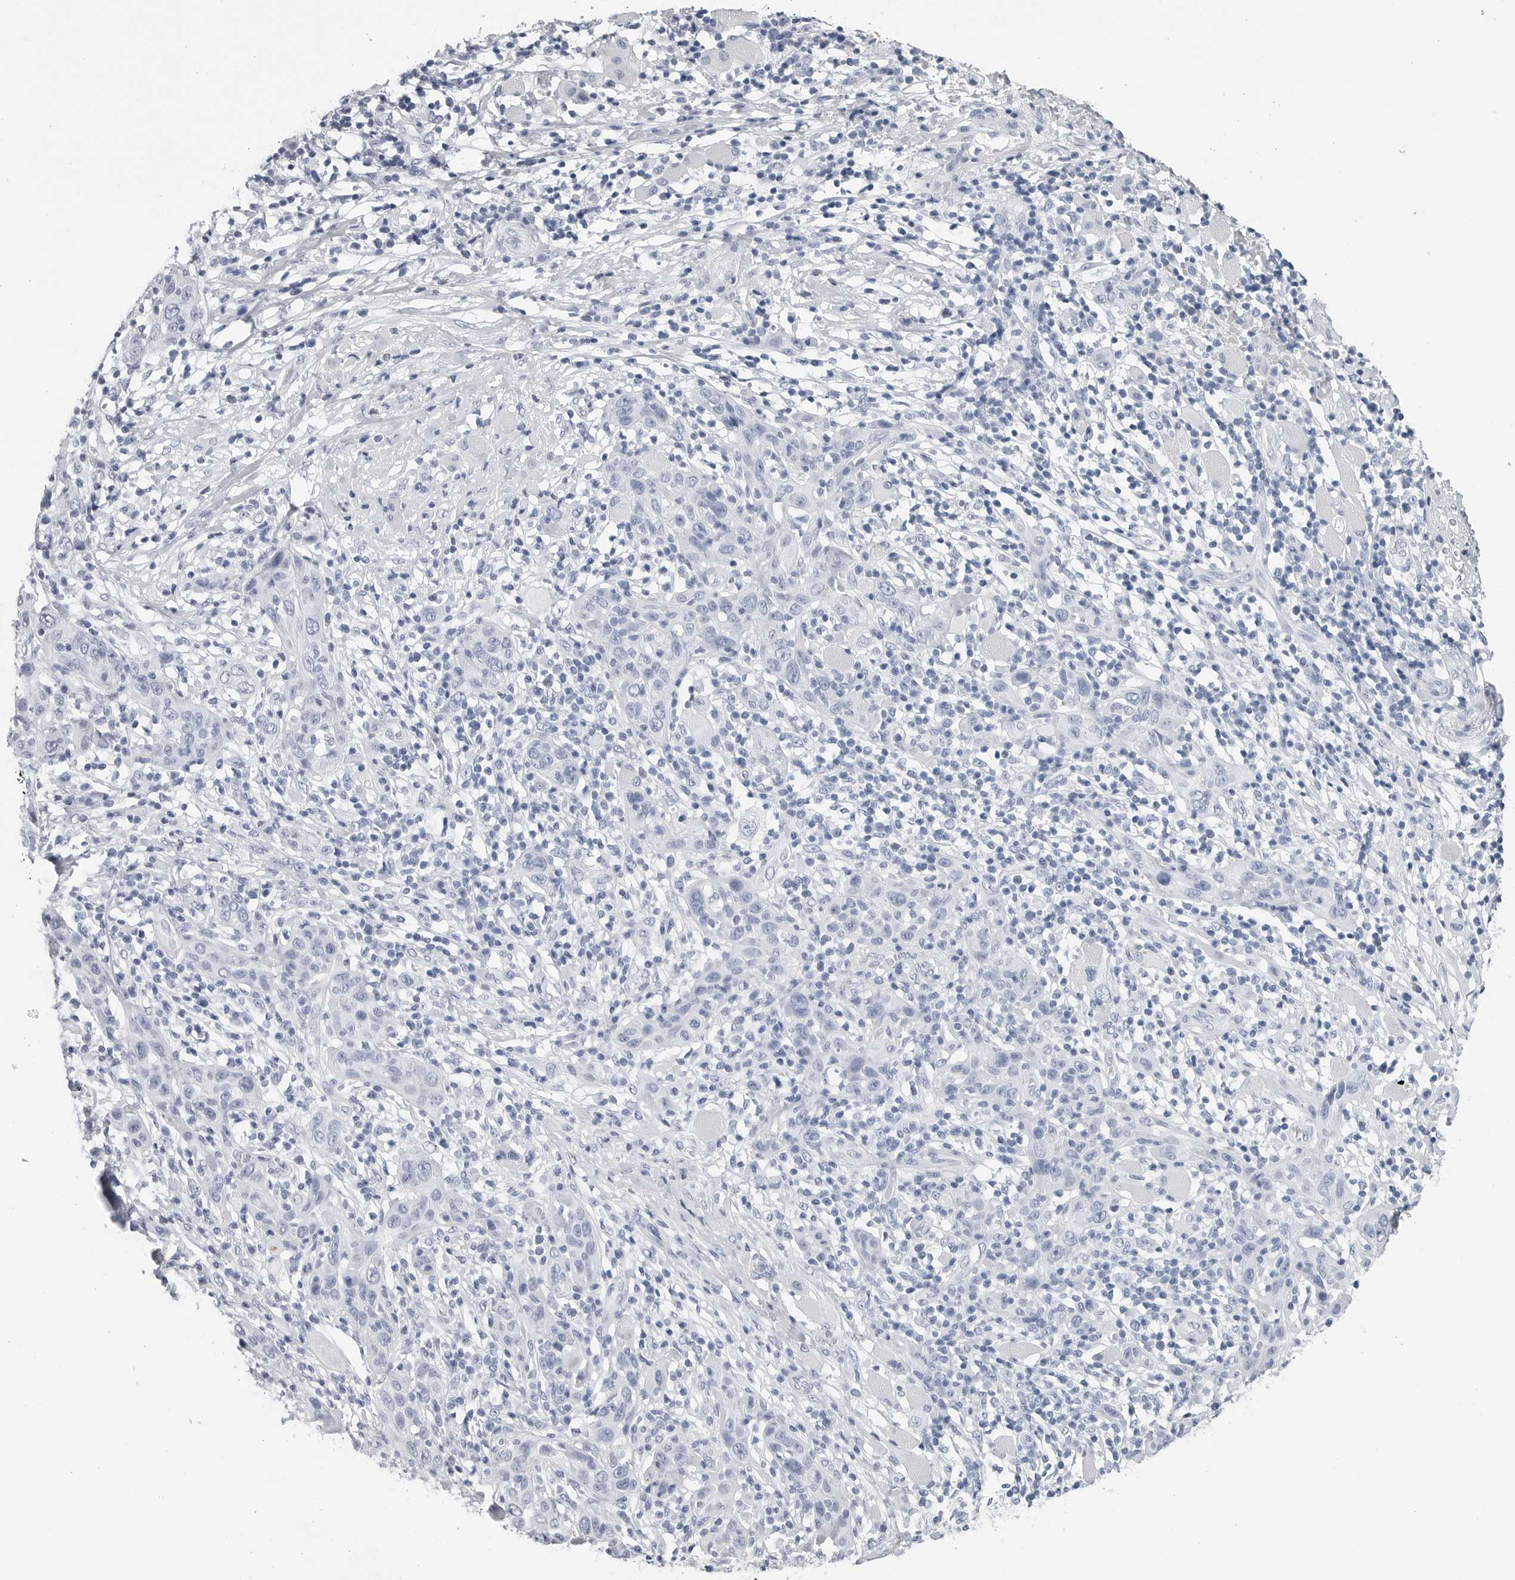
{"staining": {"intensity": "negative", "quantity": "none", "location": "none"}, "tissue": "skin cancer", "cell_type": "Tumor cells", "image_type": "cancer", "snomed": [{"axis": "morphology", "description": "Squamous cell carcinoma, NOS"}, {"axis": "topography", "description": "Skin"}], "caption": "There is no significant expression in tumor cells of skin cancer.", "gene": "CSH1", "patient": {"sex": "female", "age": 88}}